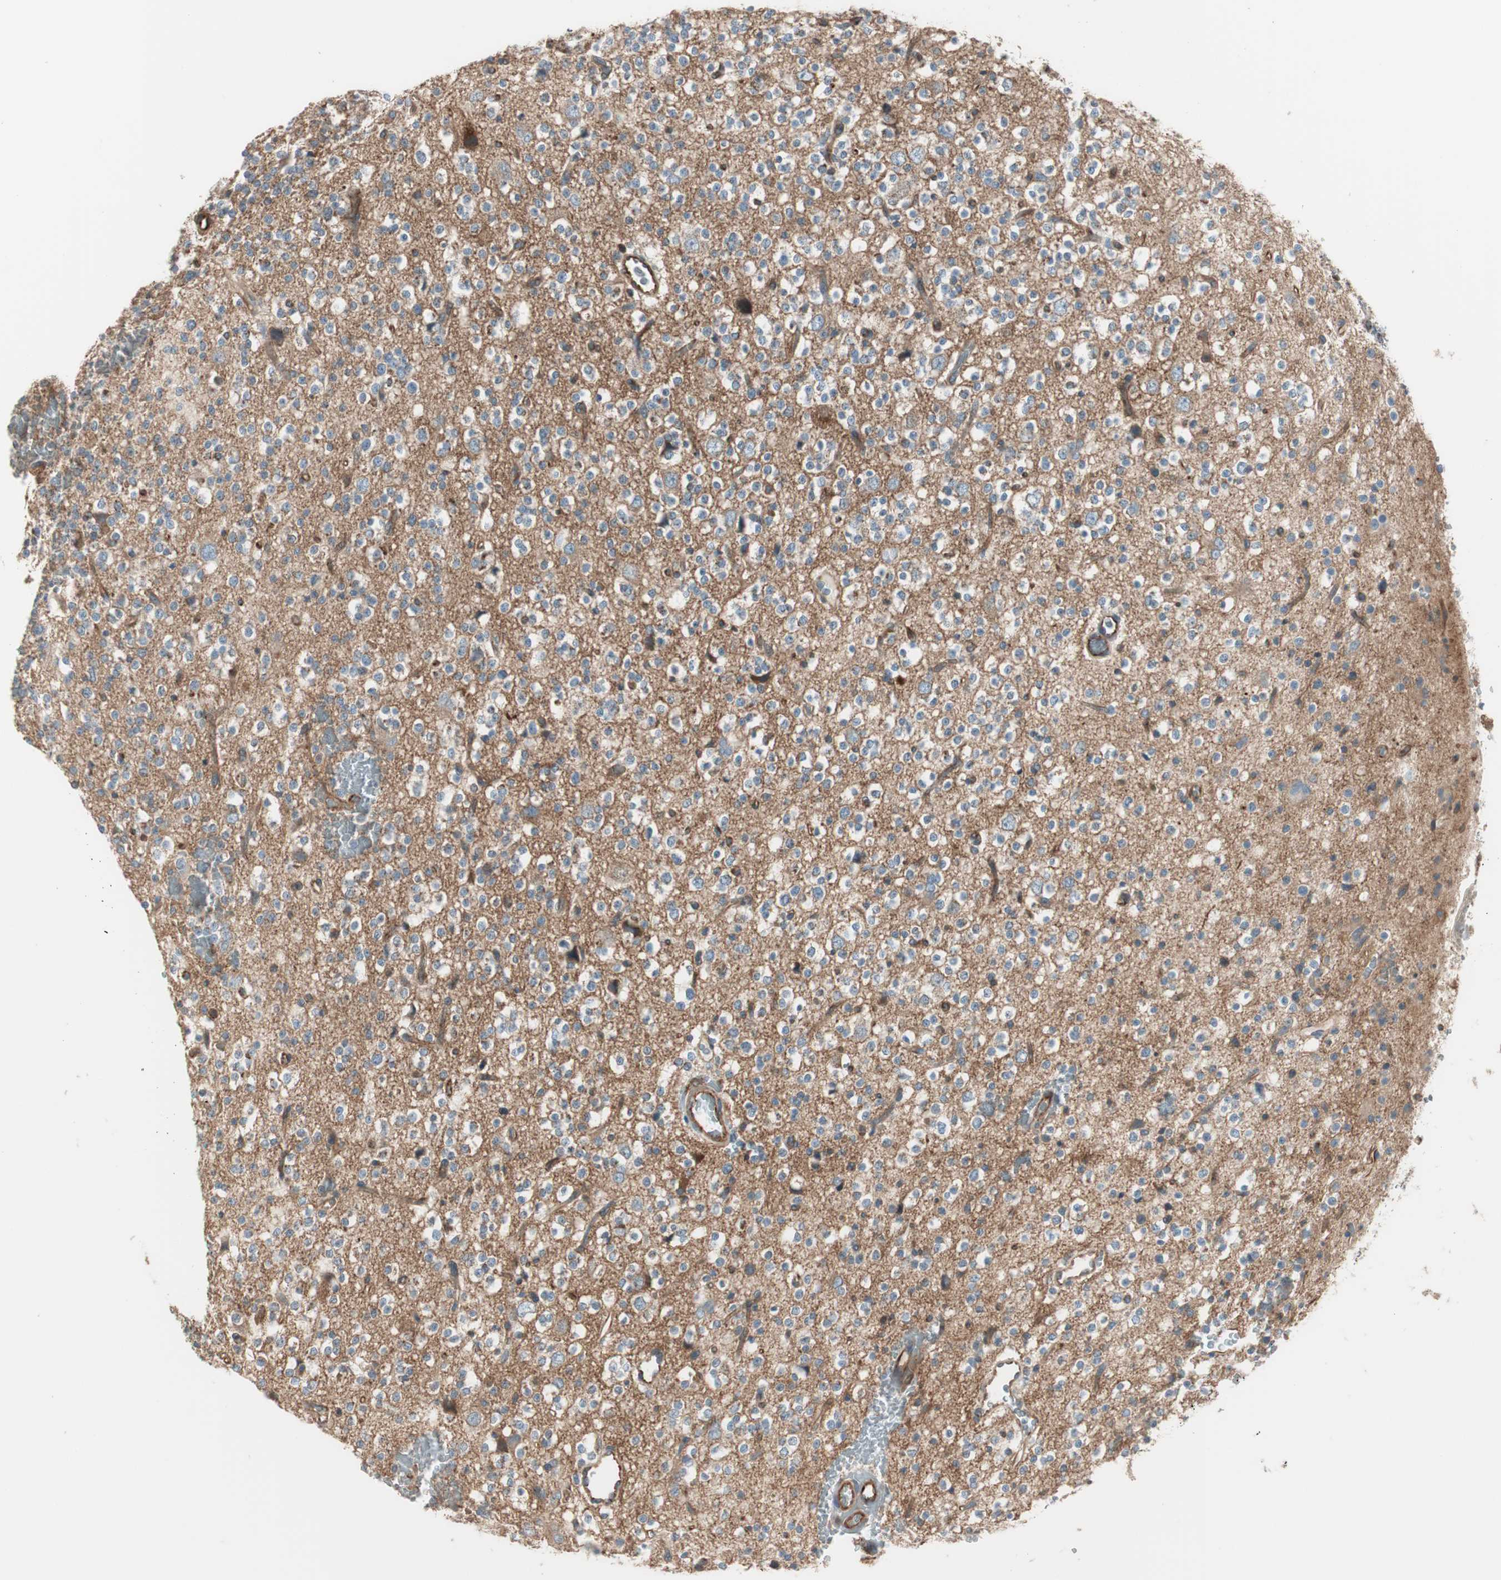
{"staining": {"intensity": "negative", "quantity": "none", "location": "none"}, "tissue": "glioma", "cell_type": "Tumor cells", "image_type": "cancer", "snomed": [{"axis": "morphology", "description": "Glioma, malignant, High grade"}, {"axis": "topography", "description": "Brain"}], "caption": "Tumor cells are negative for brown protein staining in glioma.", "gene": "SRCIN1", "patient": {"sex": "male", "age": 47}}